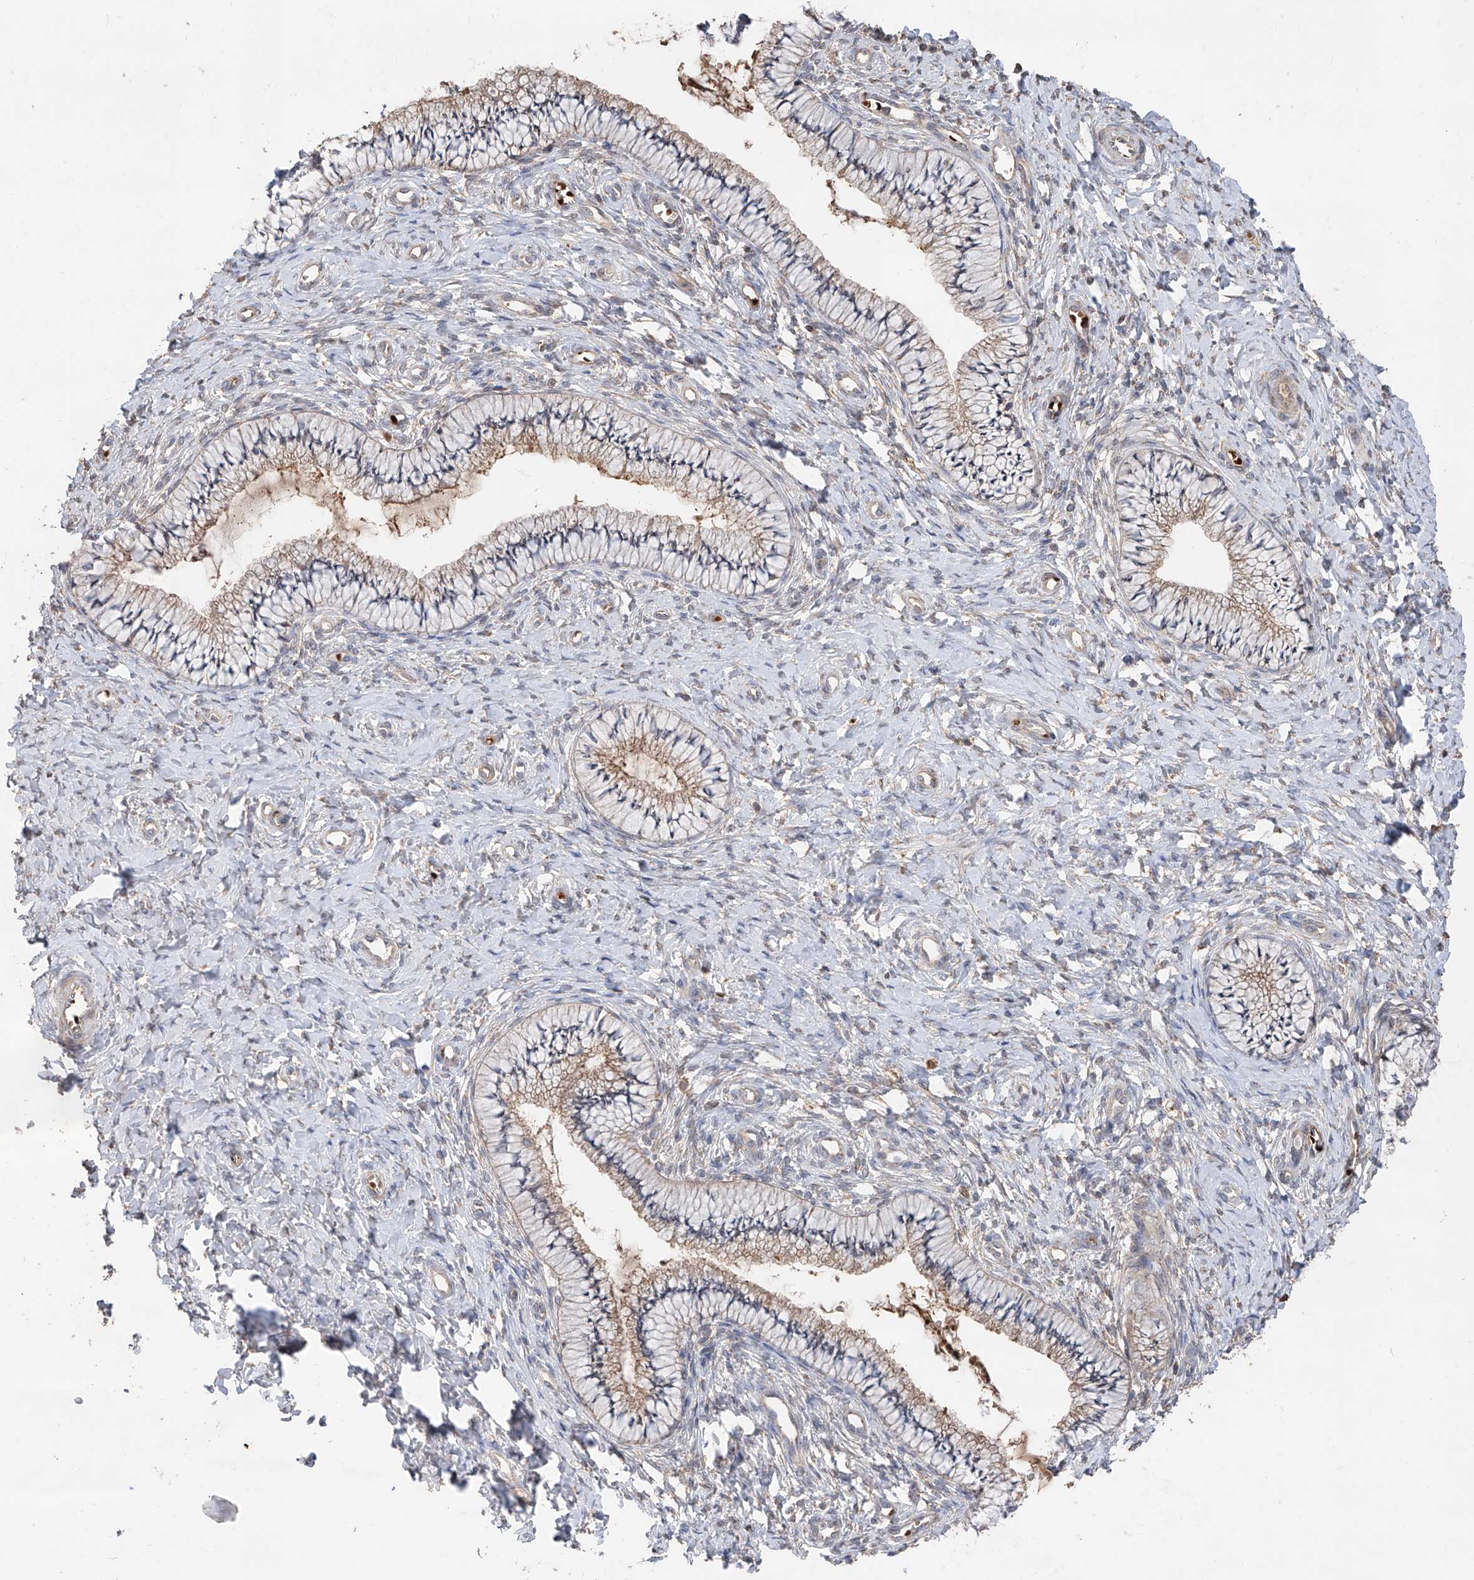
{"staining": {"intensity": "weak", "quantity": "25%-75%", "location": "cytoplasmic/membranous"}, "tissue": "cervix", "cell_type": "Glandular cells", "image_type": "normal", "snomed": [{"axis": "morphology", "description": "Normal tissue, NOS"}, {"axis": "topography", "description": "Cervix"}], "caption": "The immunohistochemical stain highlights weak cytoplasmic/membranous staining in glandular cells of unremarkable cervix. The staining is performed using DAB brown chromogen to label protein expression. The nuclei are counter-stained blue using hematoxylin.", "gene": "EDN1", "patient": {"sex": "female", "age": 36}}